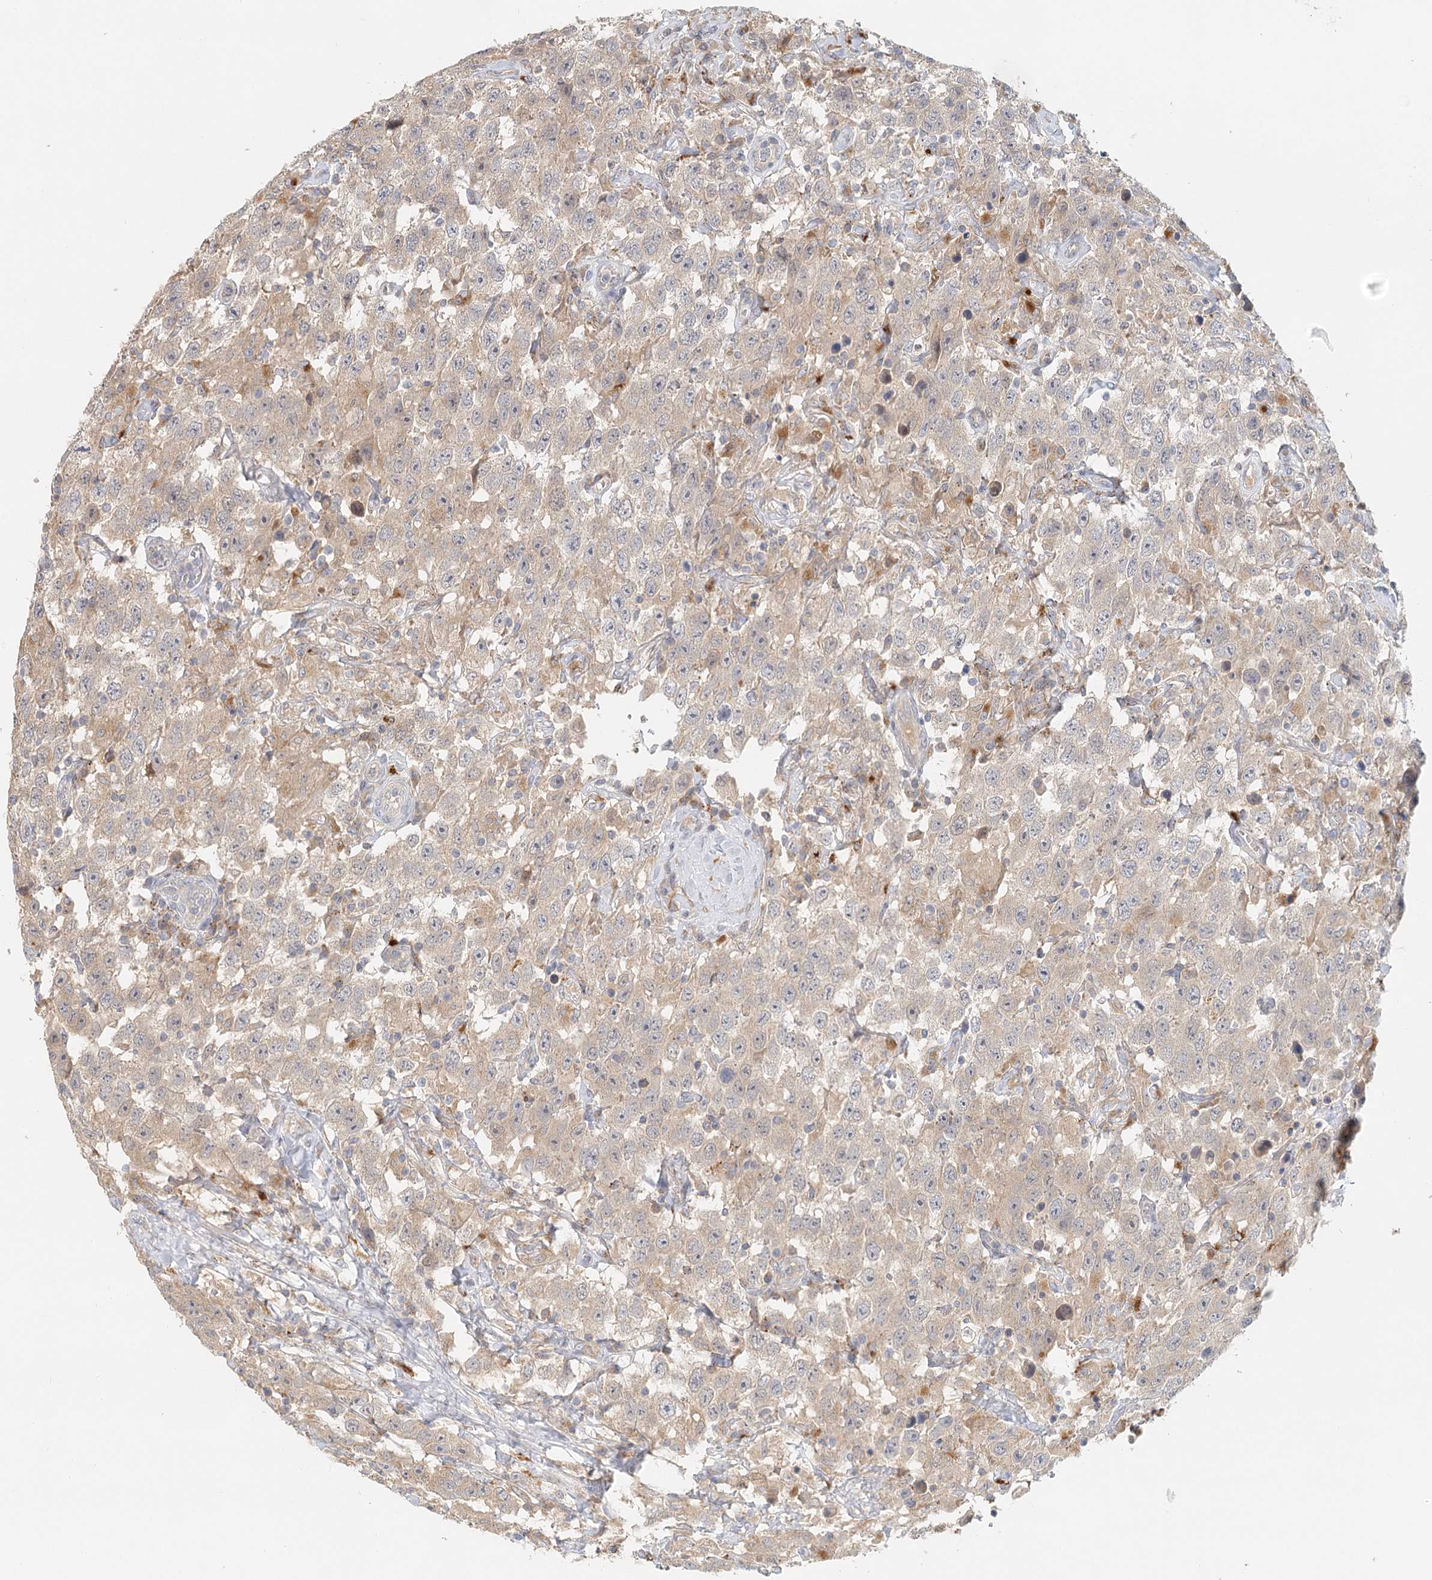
{"staining": {"intensity": "weak", "quantity": "<25%", "location": "cytoplasmic/membranous"}, "tissue": "testis cancer", "cell_type": "Tumor cells", "image_type": "cancer", "snomed": [{"axis": "morphology", "description": "Seminoma, NOS"}, {"axis": "topography", "description": "Testis"}], "caption": "Human testis seminoma stained for a protein using immunohistochemistry (IHC) demonstrates no staining in tumor cells.", "gene": "VSIG1", "patient": {"sex": "male", "age": 41}}